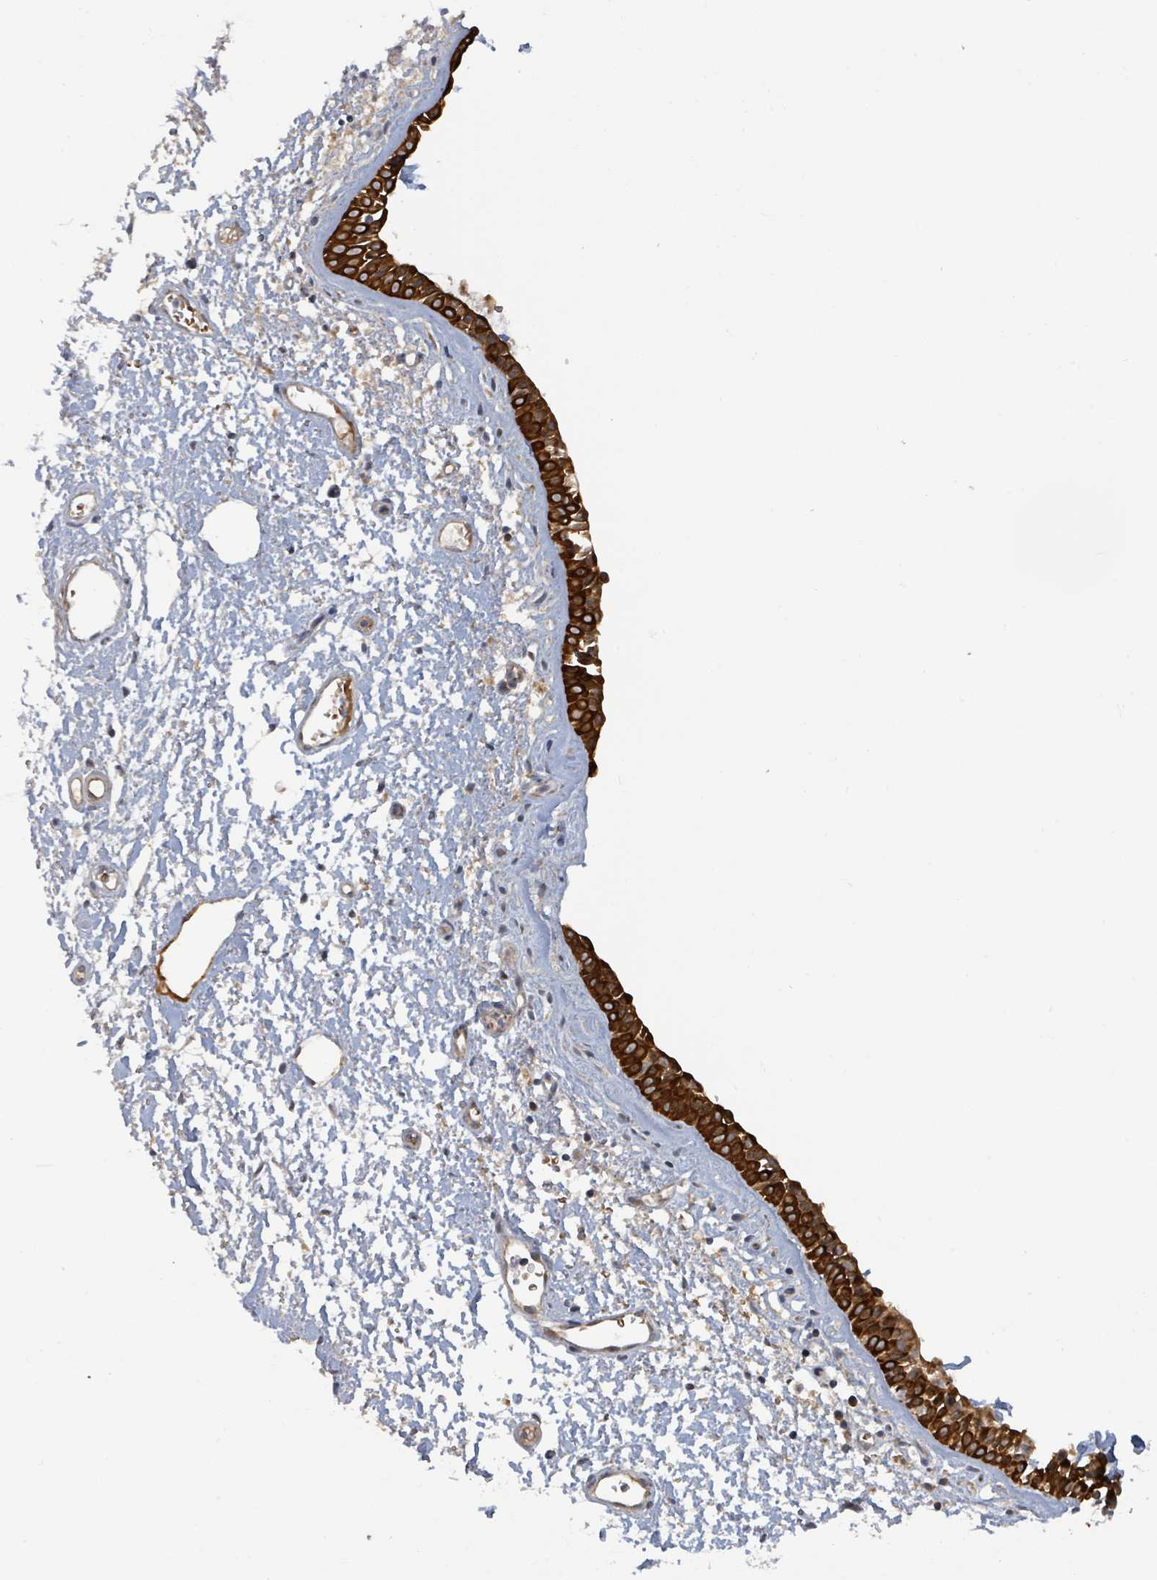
{"staining": {"intensity": "strong", "quantity": ">75%", "location": "cytoplasmic/membranous"}, "tissue": "nasopharynx", "cell_type": "Respiratory epithelial cells", "image_type": "normal", "snomed": [{"axis": "morphology", "description": "Normal tissue, NOS"}, {"axis": "topography", "description": "Cartilage tissue"}, {"axis": "topography", "description": "Nasopharynx"}], "caption": "Nasopharynx stained for a protein (brown) demonstrates strong cytoplasmic/membranous positive positivity in approximately >75% of respiratory epithelial cells.", "gene": "ITGA11", "patient": {"sex": "male", "age": 56}}